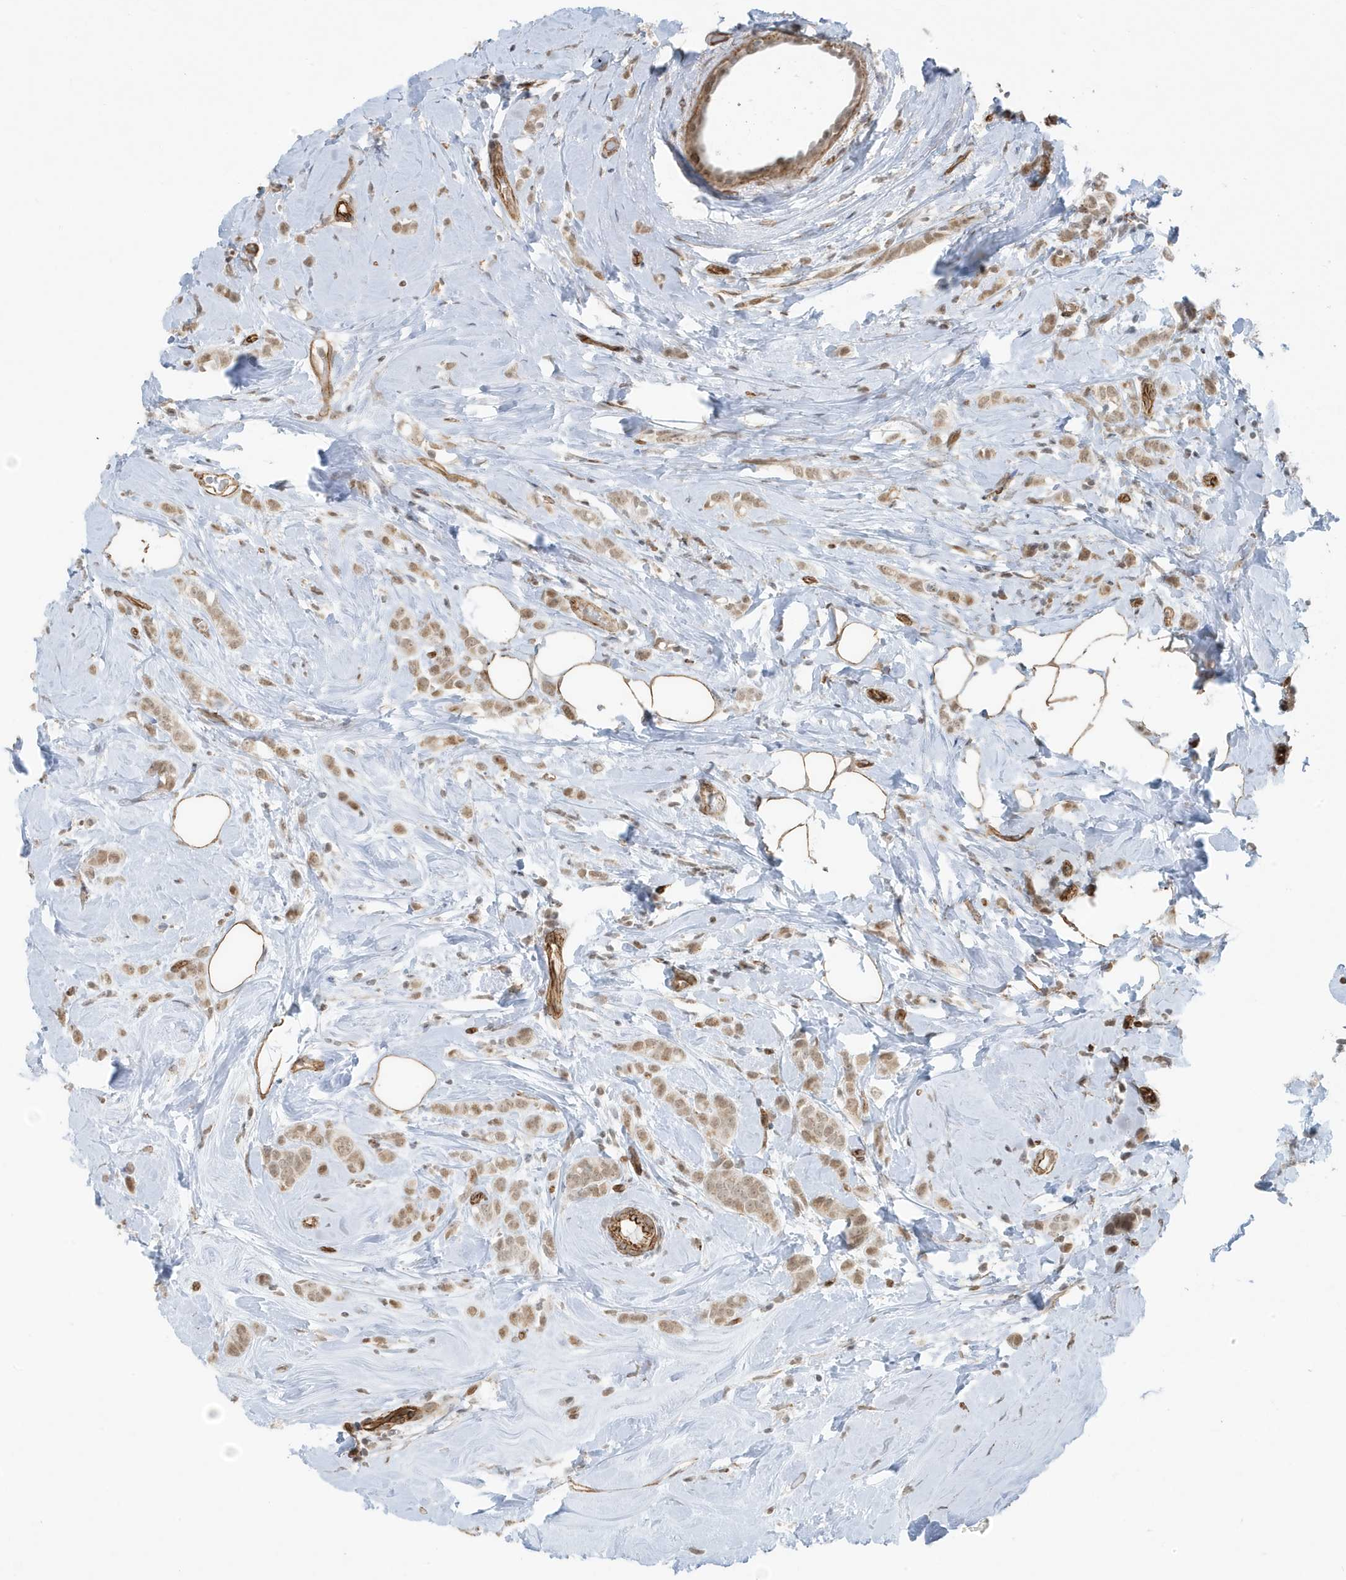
{"staining": {"intensity": "weak", "quantity": ">75%", "location": "cytoplasmic/membranous"}, "tissue": "breast cancer", "cell_type": "Tumor cells", "image_type": "cancer", "snomed": [{"axis": "morphology", "description": "Lobular carcinoma"}, {"axis": "topography", "description": "Breast"}], "caption": "This image displays lobular carcinoma (breast) stained with IHC to label a protein in brown. The cytoplasmic/membranous of tumor cells show weak positivity for the protein. Nuclei are counter-stained blue.", "gene": "CHCHD4", "patient": {"sex": "female", "age": 47}}